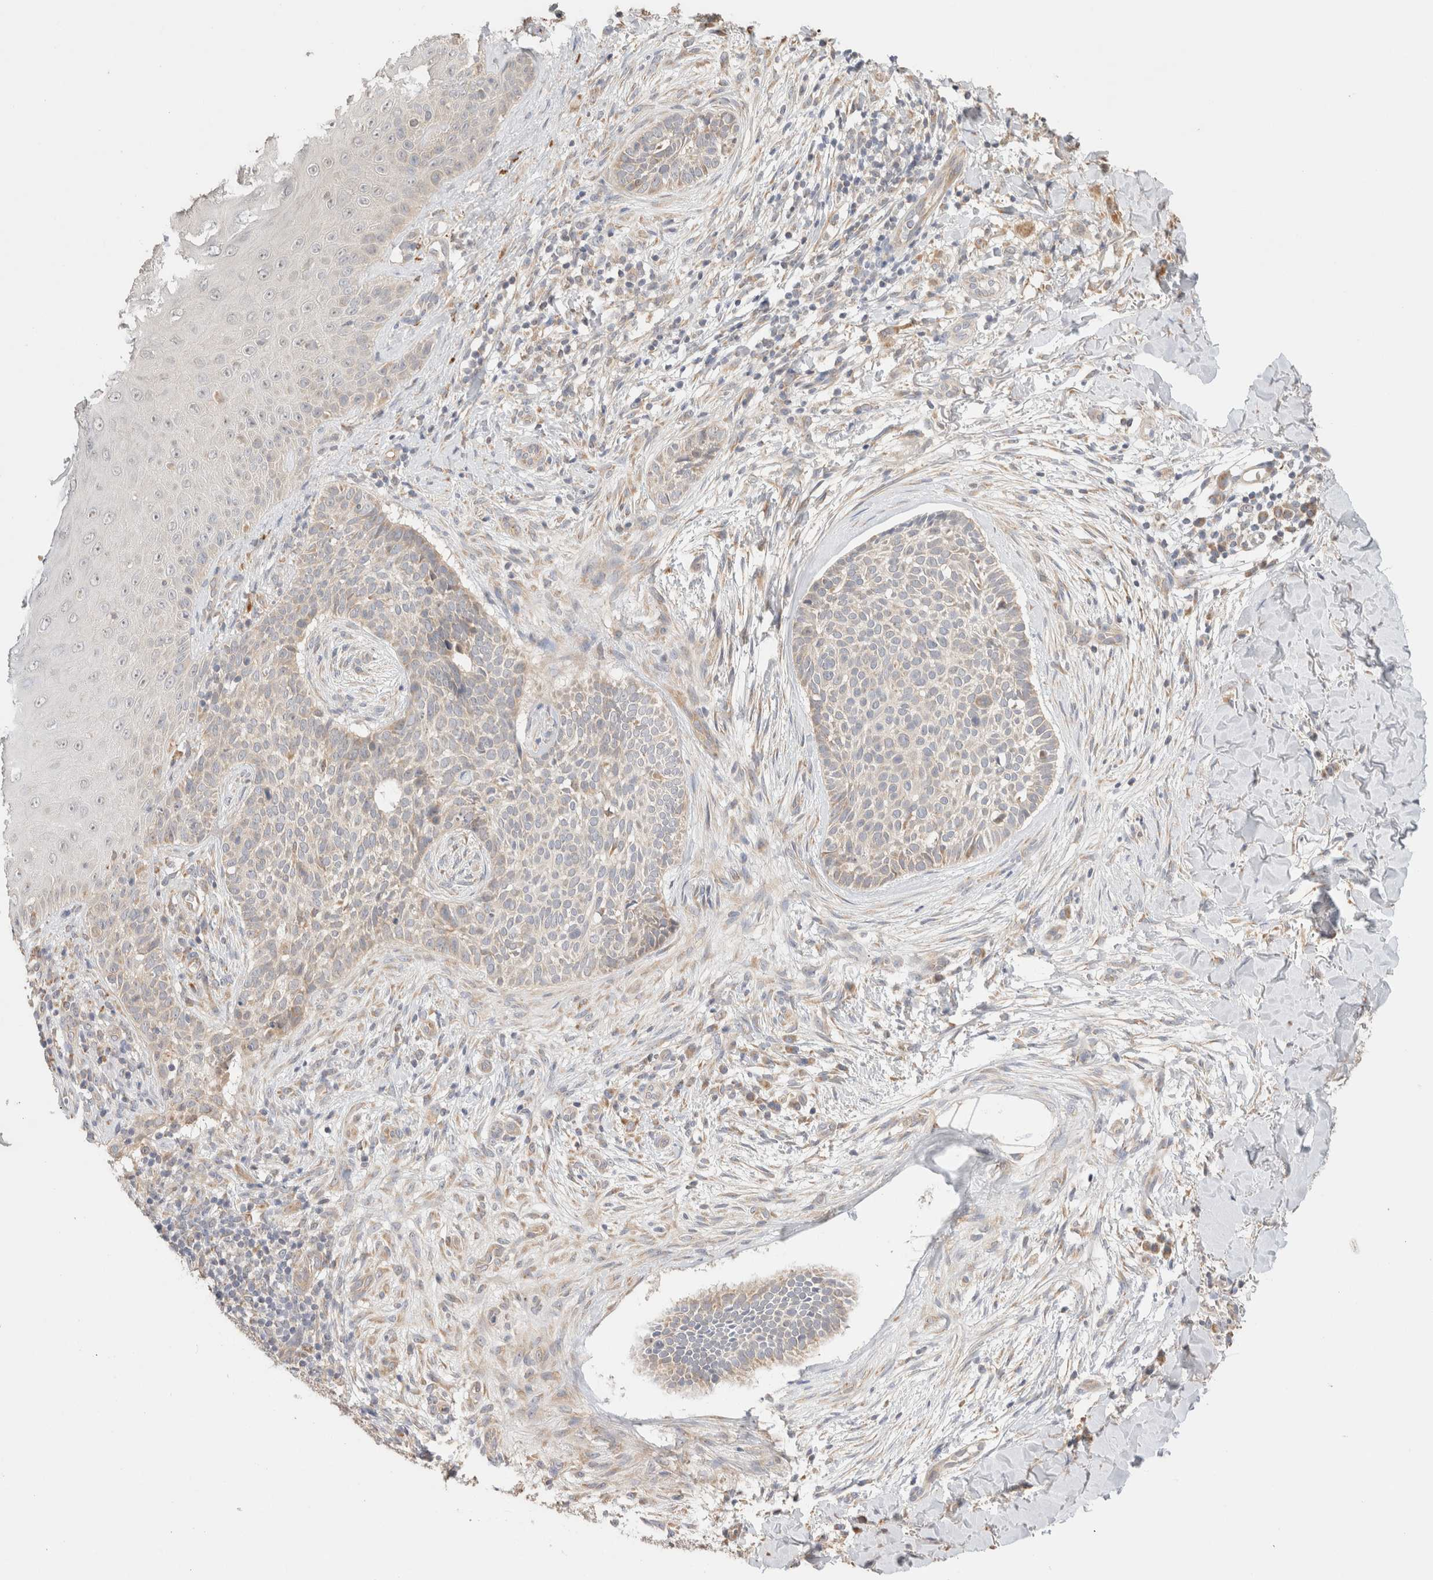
{"staining": {"intensity": "negative", "quantity": "none", "location": "none"}, "tissue": "skin cancer", "cell_type": "Tumor cells", "image_type": "cancer", "snomed": [{"axis": "morphology", "description": "Normal tissue, NOS"}, {"axis": "morphology", "description": "Basal cell carcinoma"}, {"axis": "topography", "description": "Skin"}], "caption": "Immunohistochemistry (IHC) image of basal cell carcinoma (skin) stained for a protein (brown), which shows no positivity in tumor cells. (DAB IHC, high magnification).", "gene": "CA13", "patient": {"sex": "male", "age": 67}}